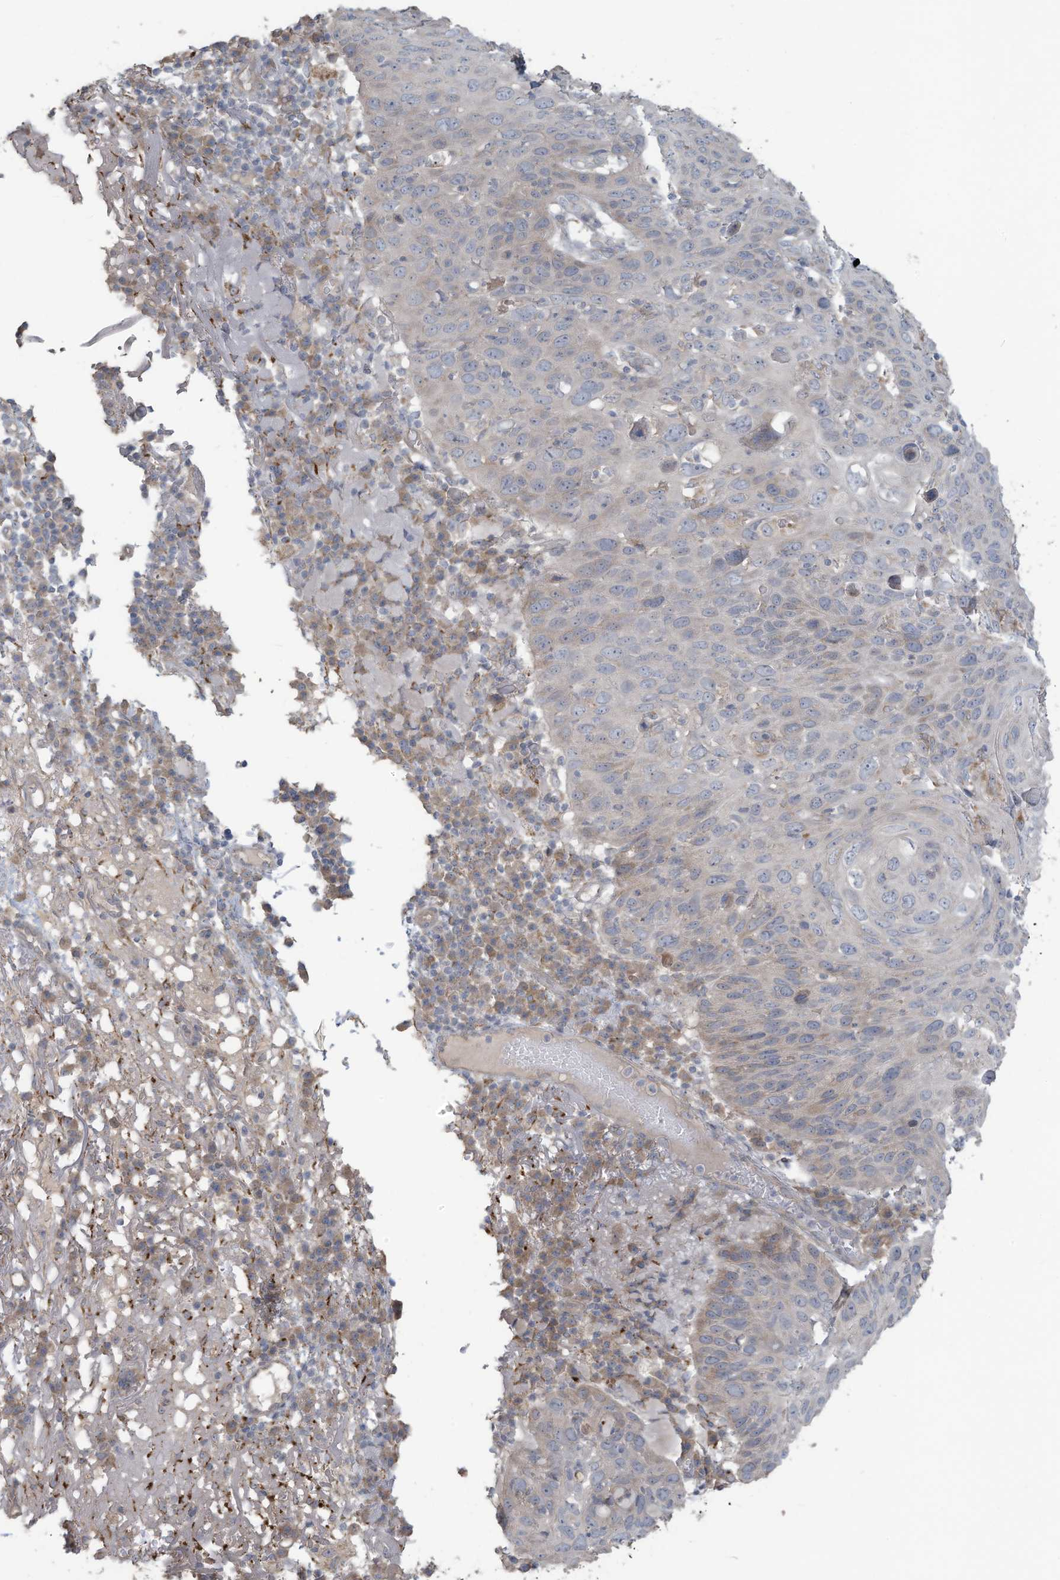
{"staining": {"intensity": "negative", "quantity": "none", "location": "none"}, "tissue": "skin cancer", "cell_type": "Tumor cells", "image_type": "cancer", "snomed": [{"axis": "morphology", "description": "Squamous cell carcinoma, NOS"}, {"axis": "topography", "description": "Skin"}], "caption": "This is an immunohistochemistry image of skin cancer (squamous cell carcinoma). There is no expression in tumor cells.", "gene": "MAGIX", "patient": {"sex": "female", "age": 90}}